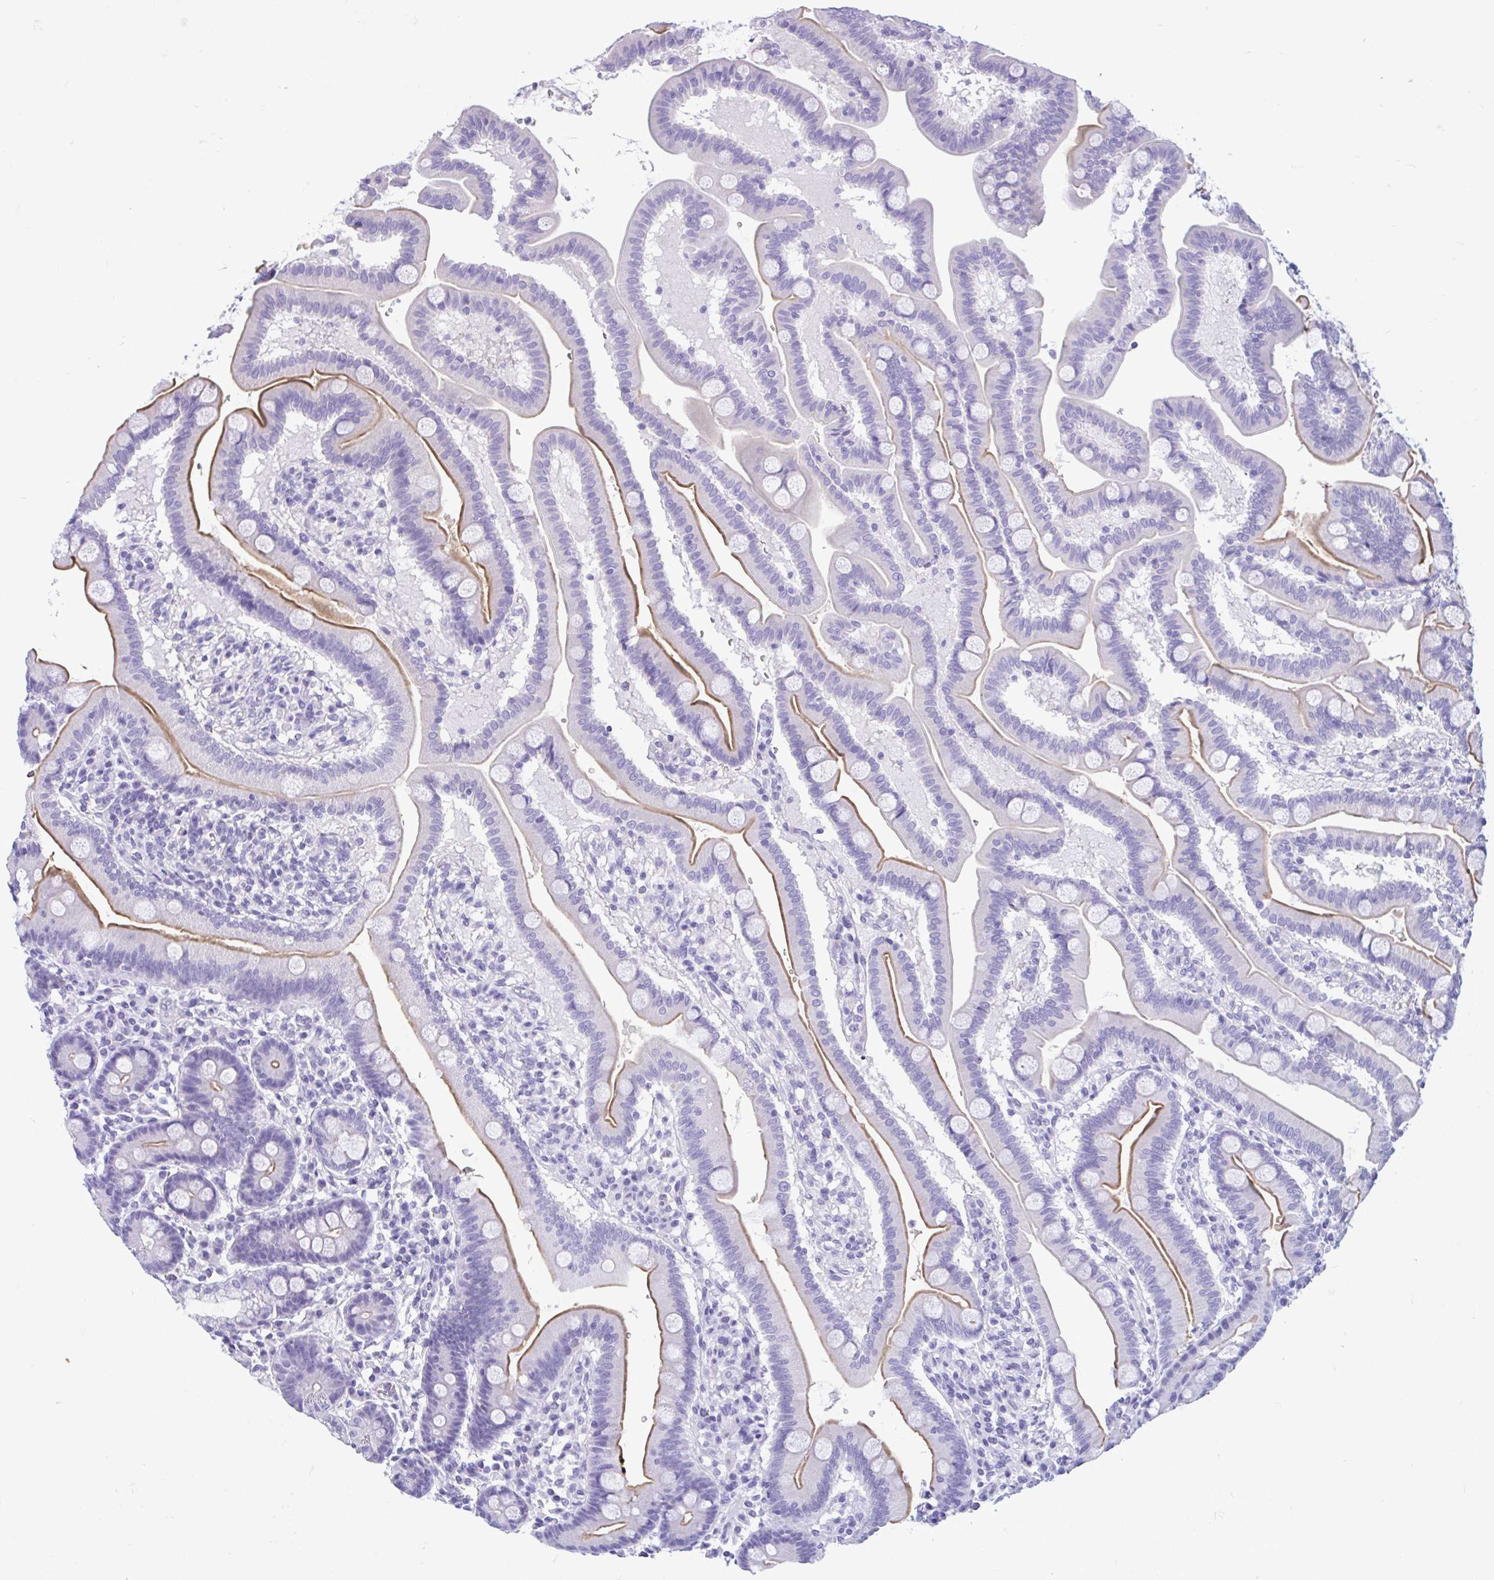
{"staining": {"intensity": "moderate", "quantity": "25%-75%", "location": "cytoplasmic/membranous"}, "tissue": "duodenum", "cell_type": "Glandular cells", "image_type": "normal", "snomed": [{"axis": "morphology", "description": "Normal tissue, NOS"}, {"axis": "topography", "description": "Duodenum"}], "caption": "An IHC photomicrograph of benign tissue is shown. Protein staining in brown shows moderate cytoplasmic/membranous positivity in duodenum within glandular cells. (DAB IHC, brown staining for protein, blue staining for nuclei).", "gene": "ZNF319", "patient": {"sex": "male", "age": 59}}